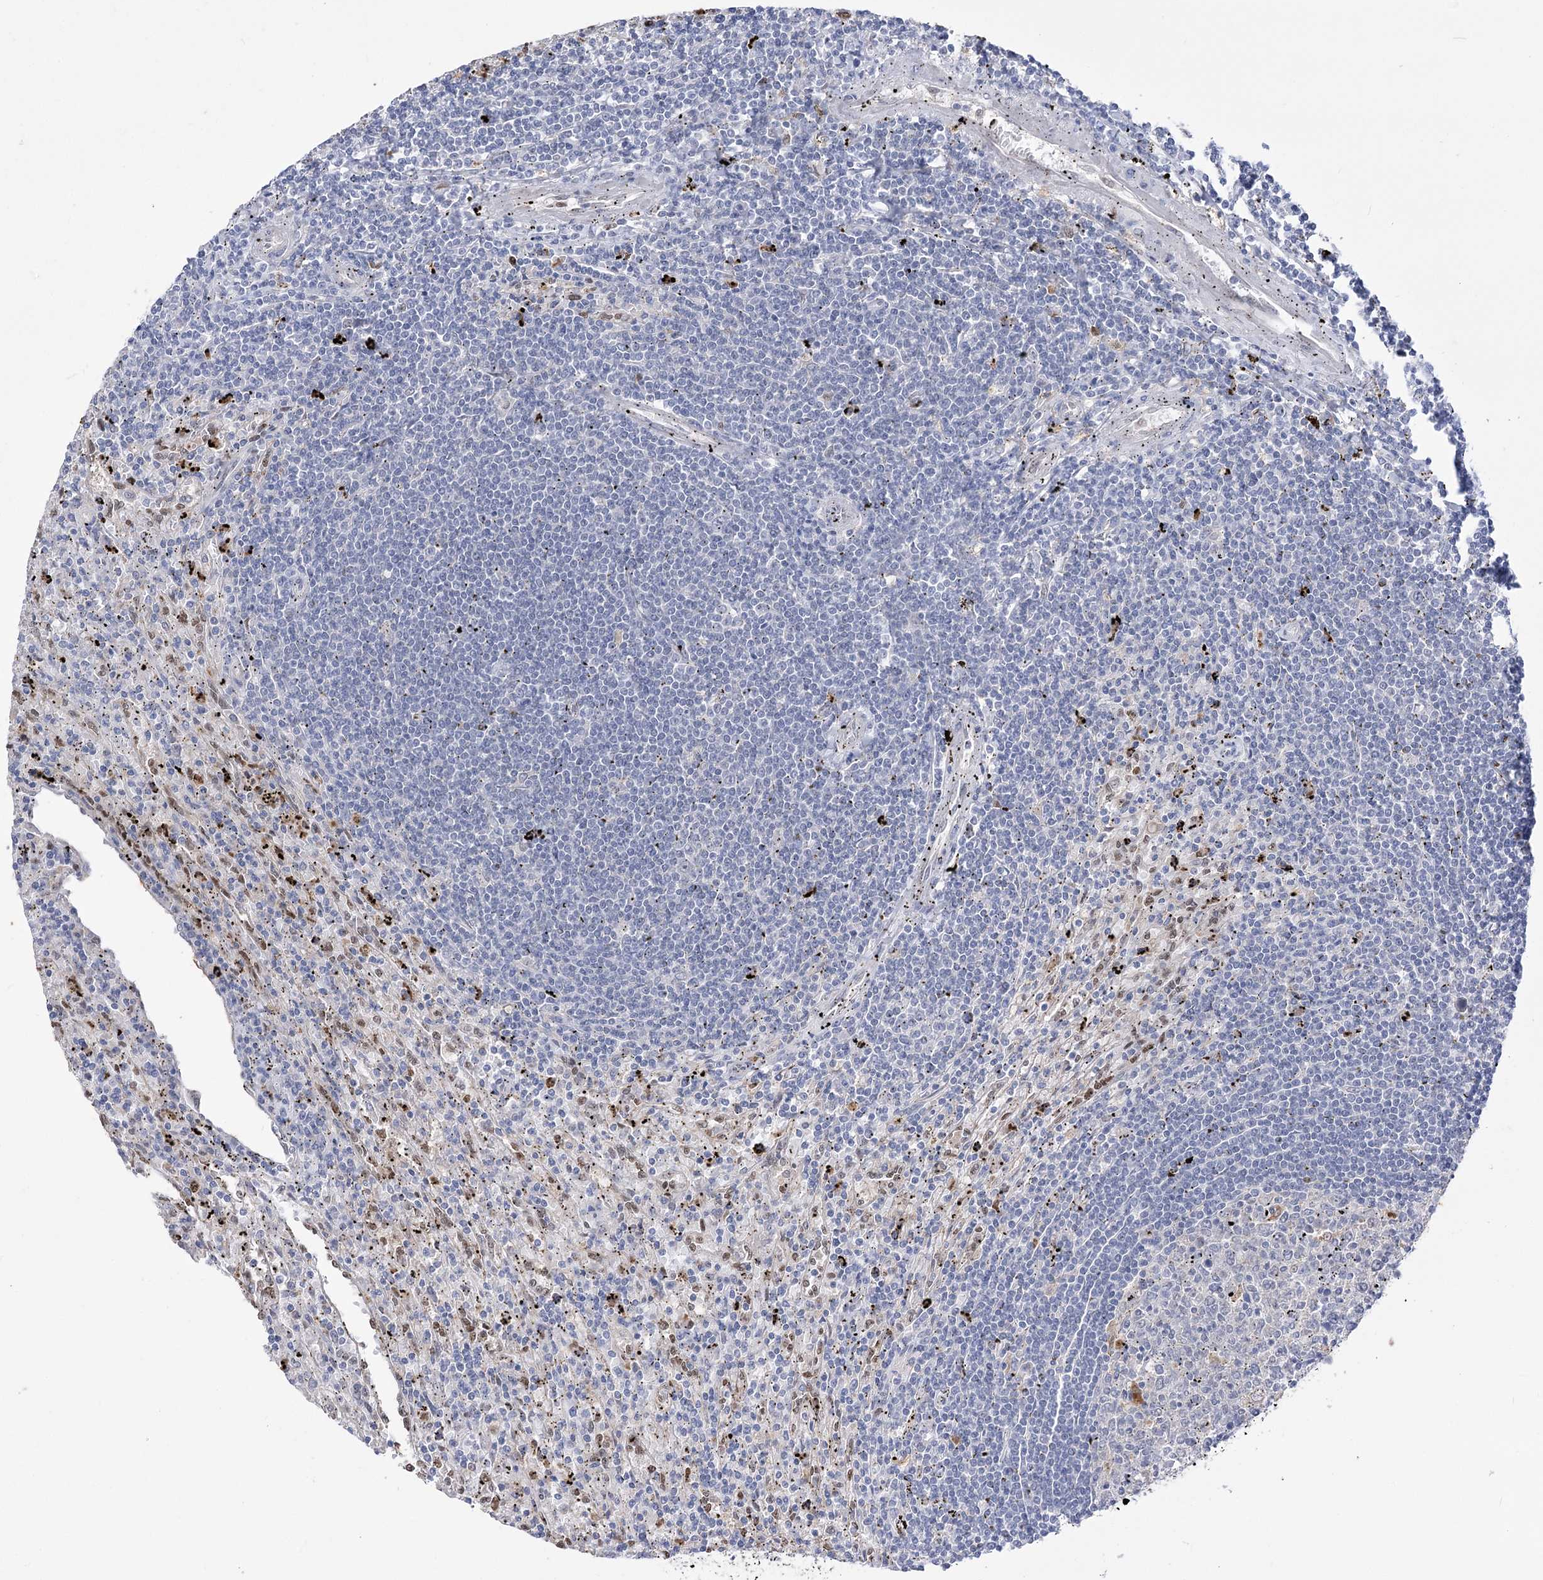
{"staining": {"intensity": "negative", "quantity": "none", "location": "none"}, "tissue": "lymphoma", "cell_type": "Tumor cells", "image_type": "cancer", "snomed": [{"axis": "morphology", "description": "Malignant lymphoma, non-Hodgkin's type, Low grade"}, {"axis": "topography", "description": "Spleen"}], "caption": "Tumor cells show no significant protein staining in low-grade malignant lymphoma, non-Hodgkin's type.", "gene": "SIAE", "patient": {"sex": "male", "age": 76}}